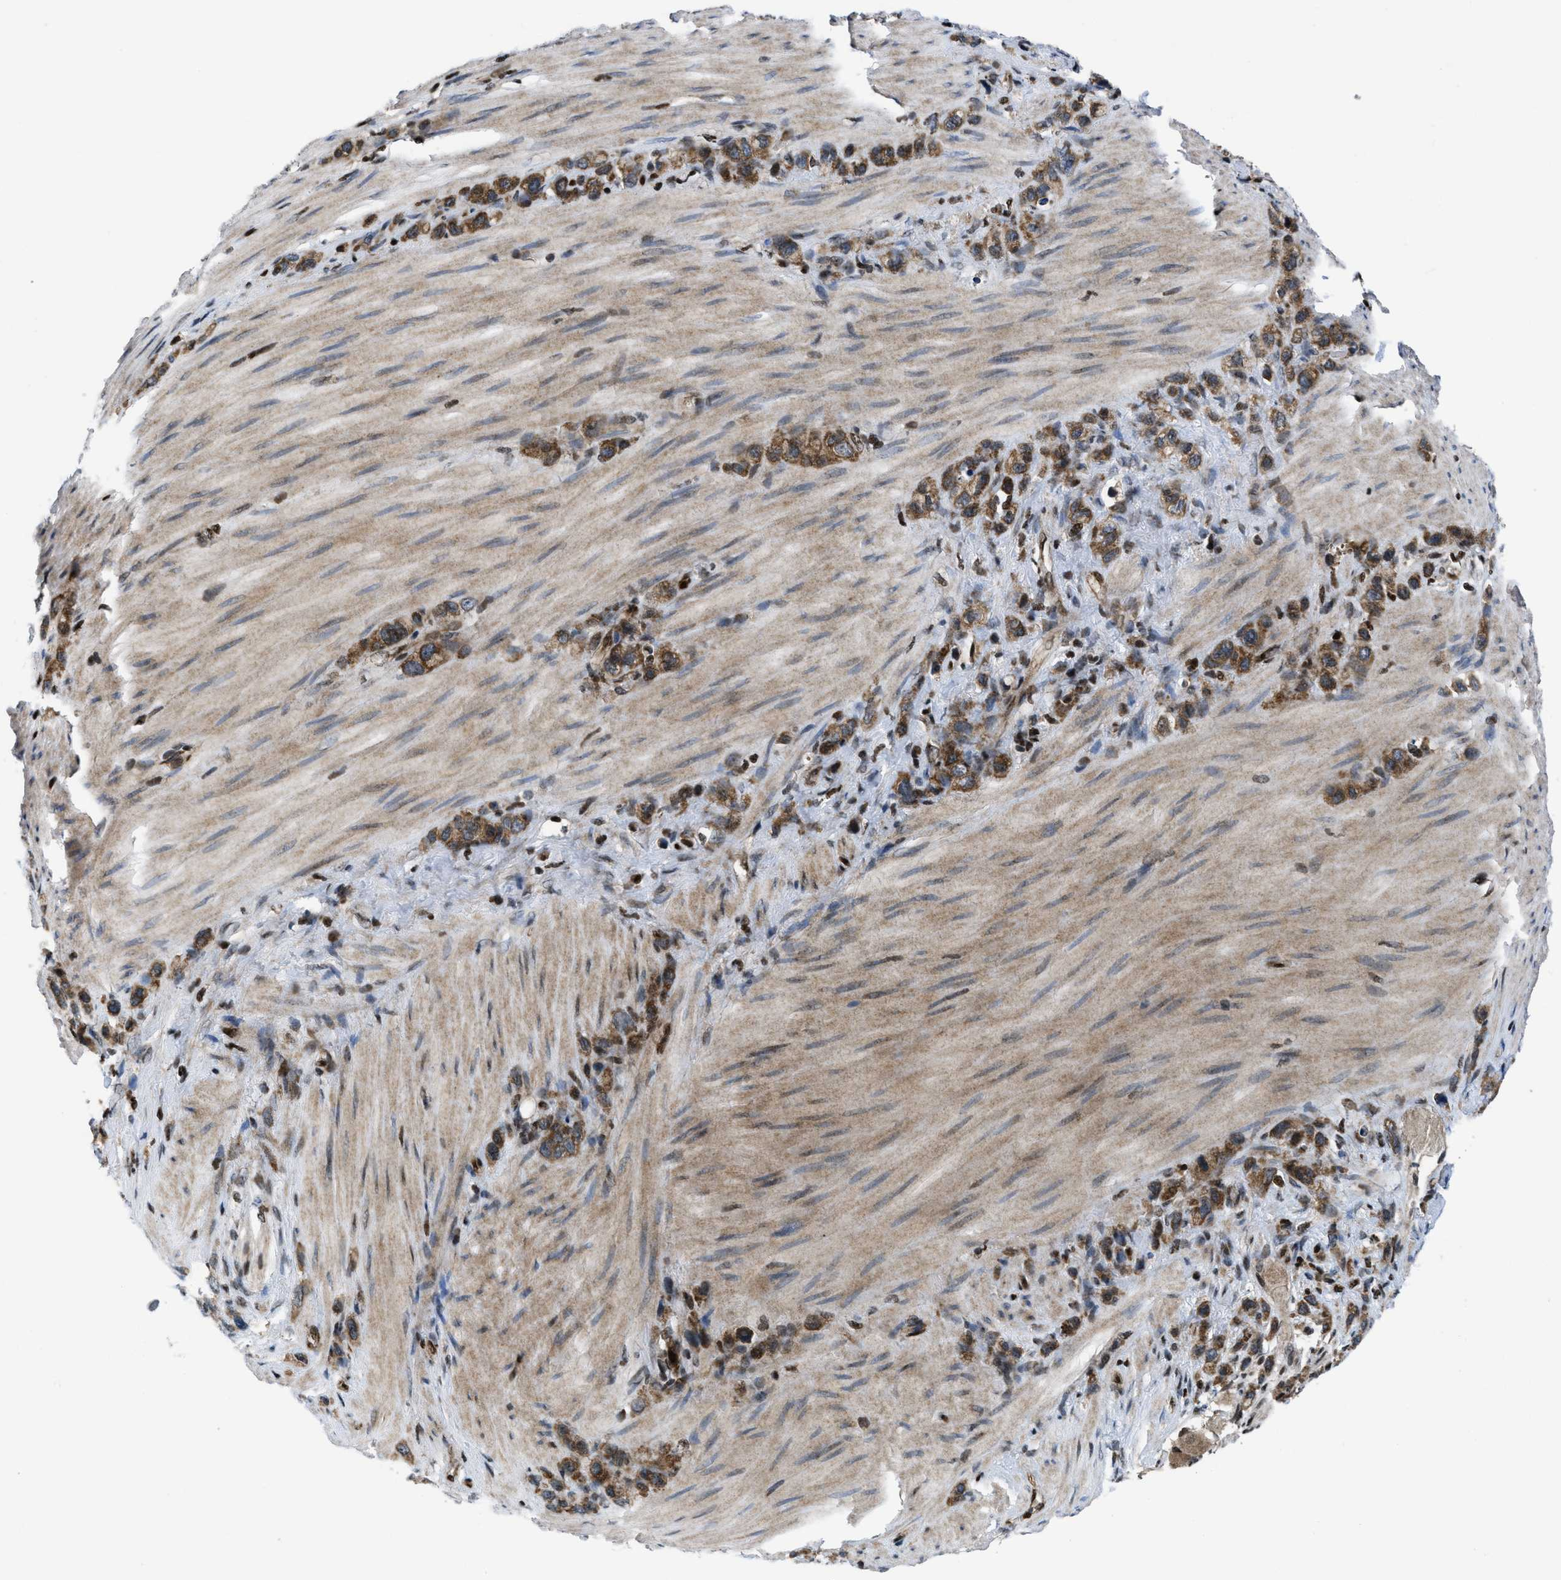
{"staining": {"intensity": "moderate", "quantity": ">75%", "location": "cytoplasmic/membranous"}, "tissue": "stomach cancer", "cell_type": "Tumor cells", "image_type": "cancer", "snomed": [{"axis": "morphology", "description": "Adenocarcinoma, NOS"}, {"axis": "morphology", "description": "Adenocarcinoma, High grade"}, {"axis": "topography", "description": "Stomach, upper"}, {"axis": "topography", "description": "Stomach, lower"}], "caption": "Adenocarcinoma (high-grade) (stomach) stained with IHC reveals moderate cytoplasmic/membranous staining in about >75% of tumor cells.", "gene": "PPP2CB", "patient": {"sex": "female", "age": 65}}